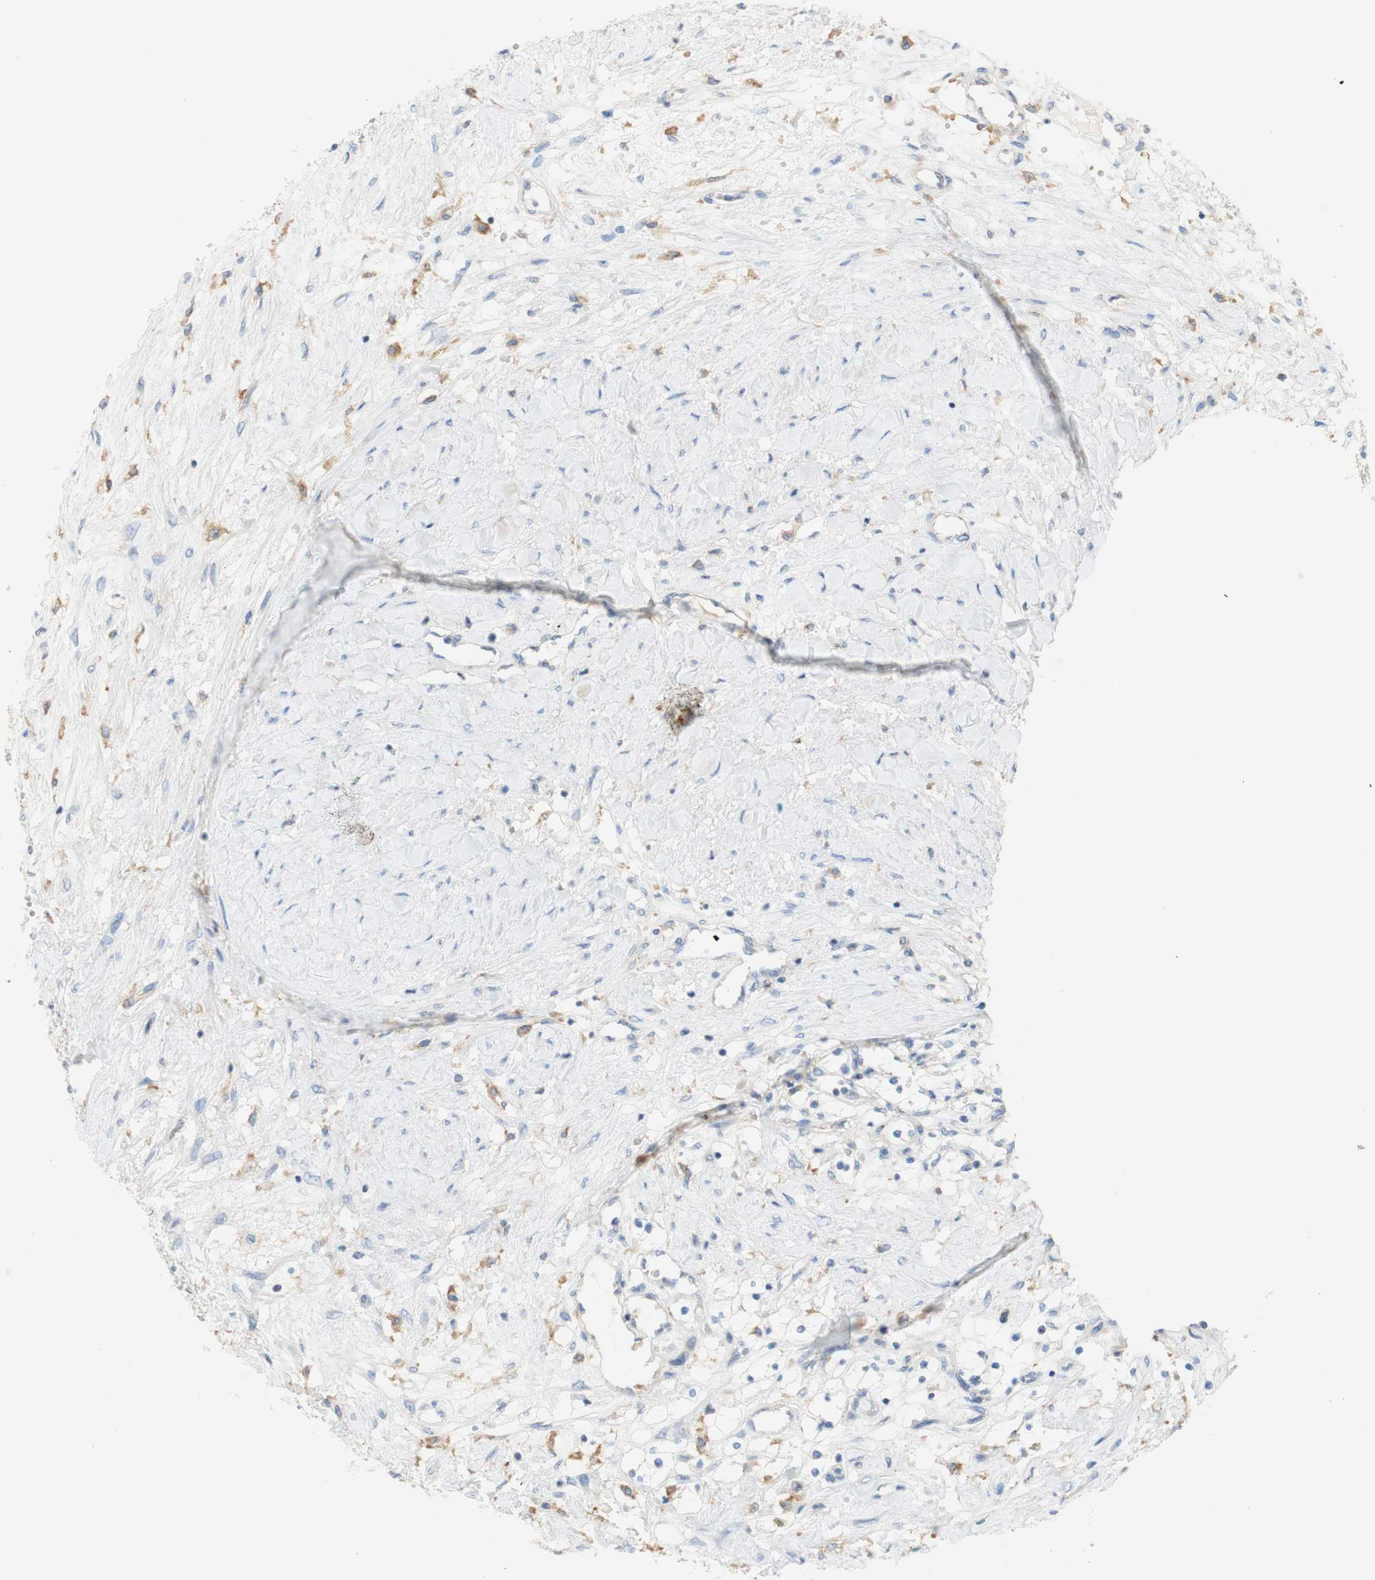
{"staining": {"intensity": "negative", "quantity": "none", "location": "none"}, "tissue": "renal cancer", "cell_type": "Tumor cells", "image_type": "cancer", "snomed": [{"axis": "morphology", "description": "Adenocarcinoma, NOS"}, {"axis": "topography", "description": "Kidney"}], "caption": "DAB immunohistochemical staining of human renal cancer demonstrates no significant positivity in tumor cells. (DAB (3,3'-diaminobenzidine) immunohistochemistry (IHC) with hematoxylin counter stain).", "gene": "ATP2B1", "patient": {"sex": "male", "age": 68}}